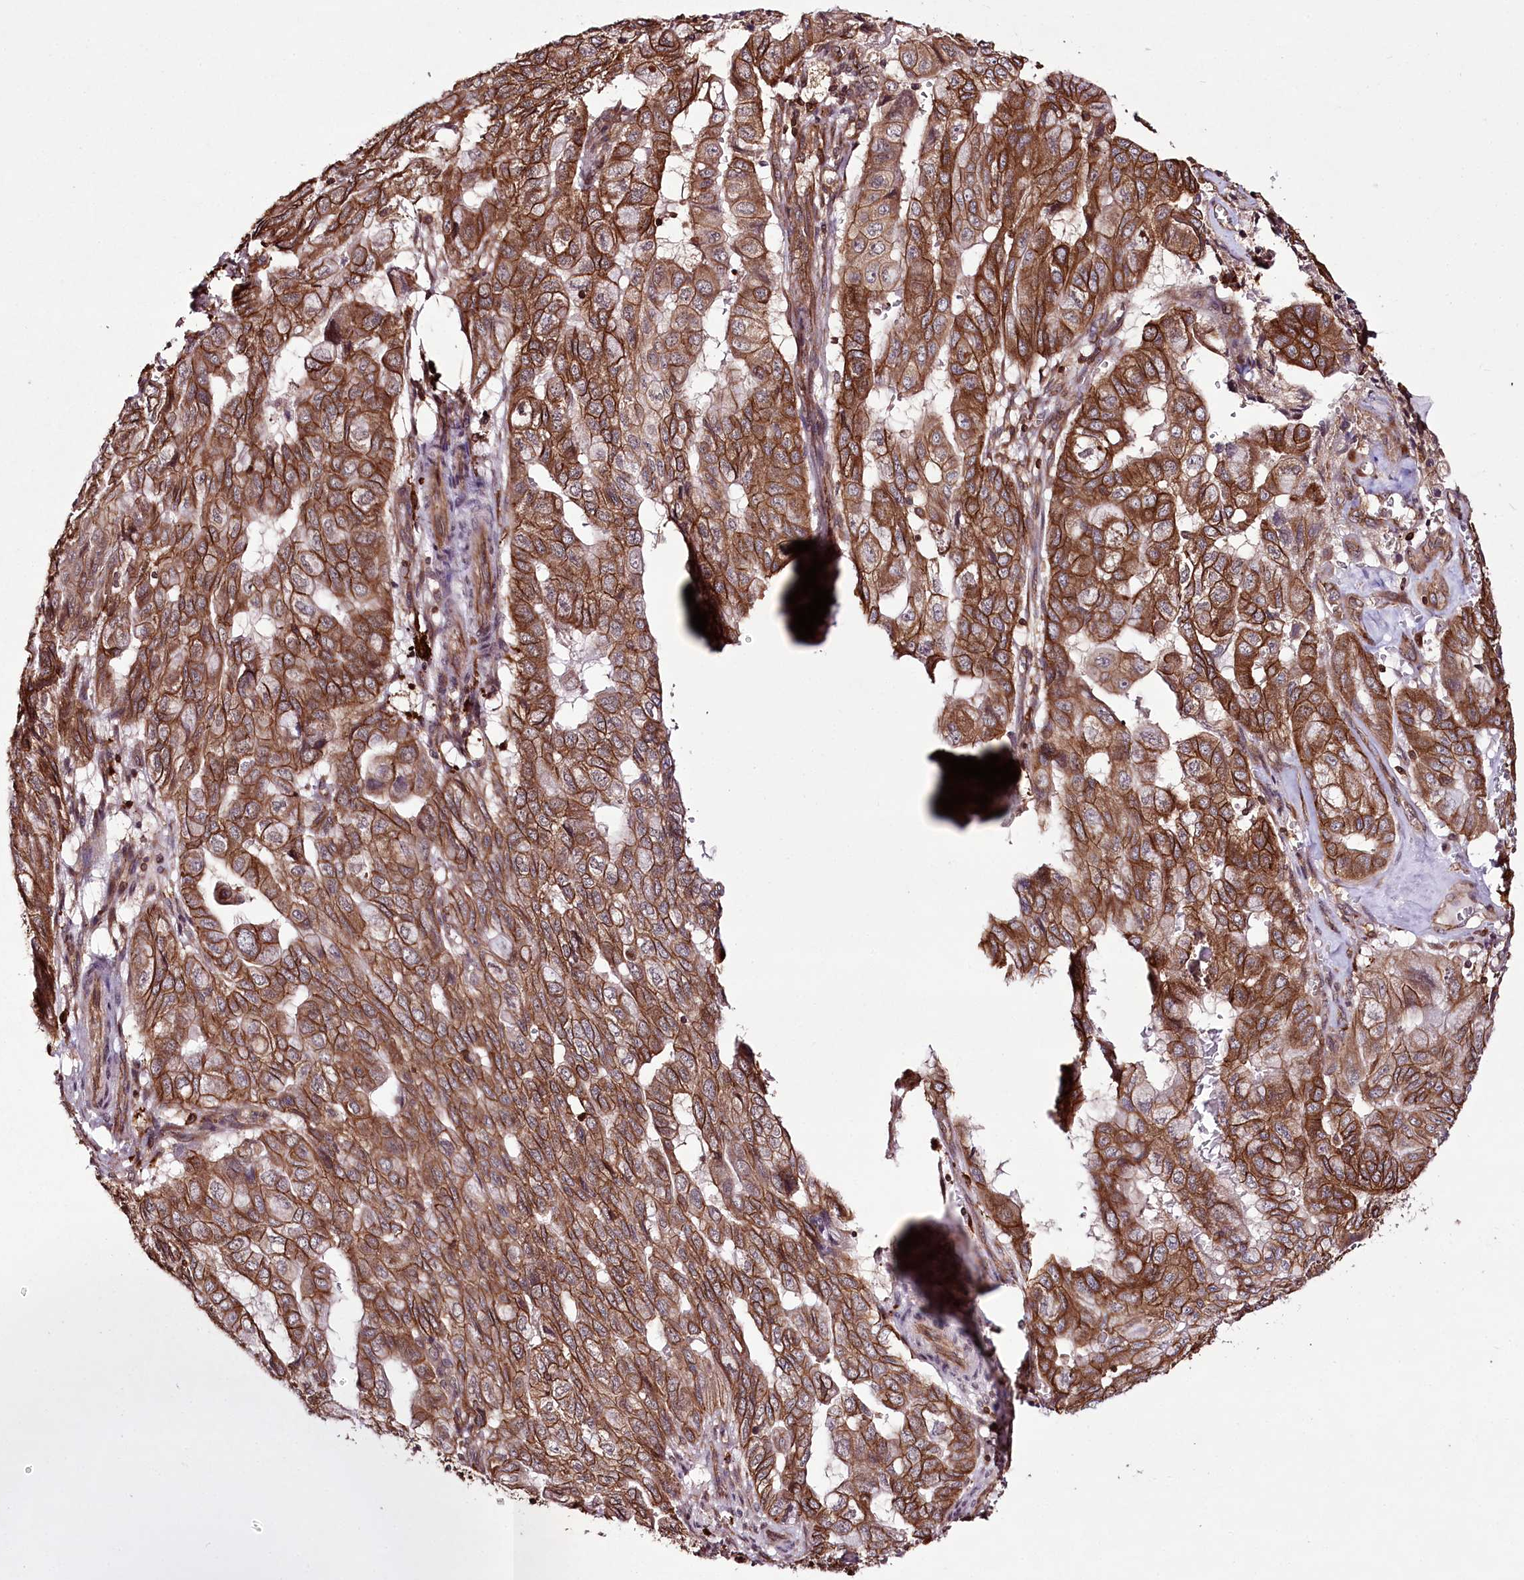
{"staining": {"intensity": "strong", "quantity": ">75%", "location": "cytoplasmic/membranous"}, "tissue": "pancreatic cancer", "cell_type": "Tumor cells", "image_type": "cancer", "snomed": [{"axis": "morphology", "description": "Adenocarcinoma, NOS"}, {"axis": "topography", "description": "Pancreas"}], "caption": "The micrograph demonstrates a brown stain indicating the presence of a protein in the cytoplasmic/membranous of tumor cells in pancreatic cancer.", "gene": "DHX29", "patient": {"sex": "male", "age": 51}}